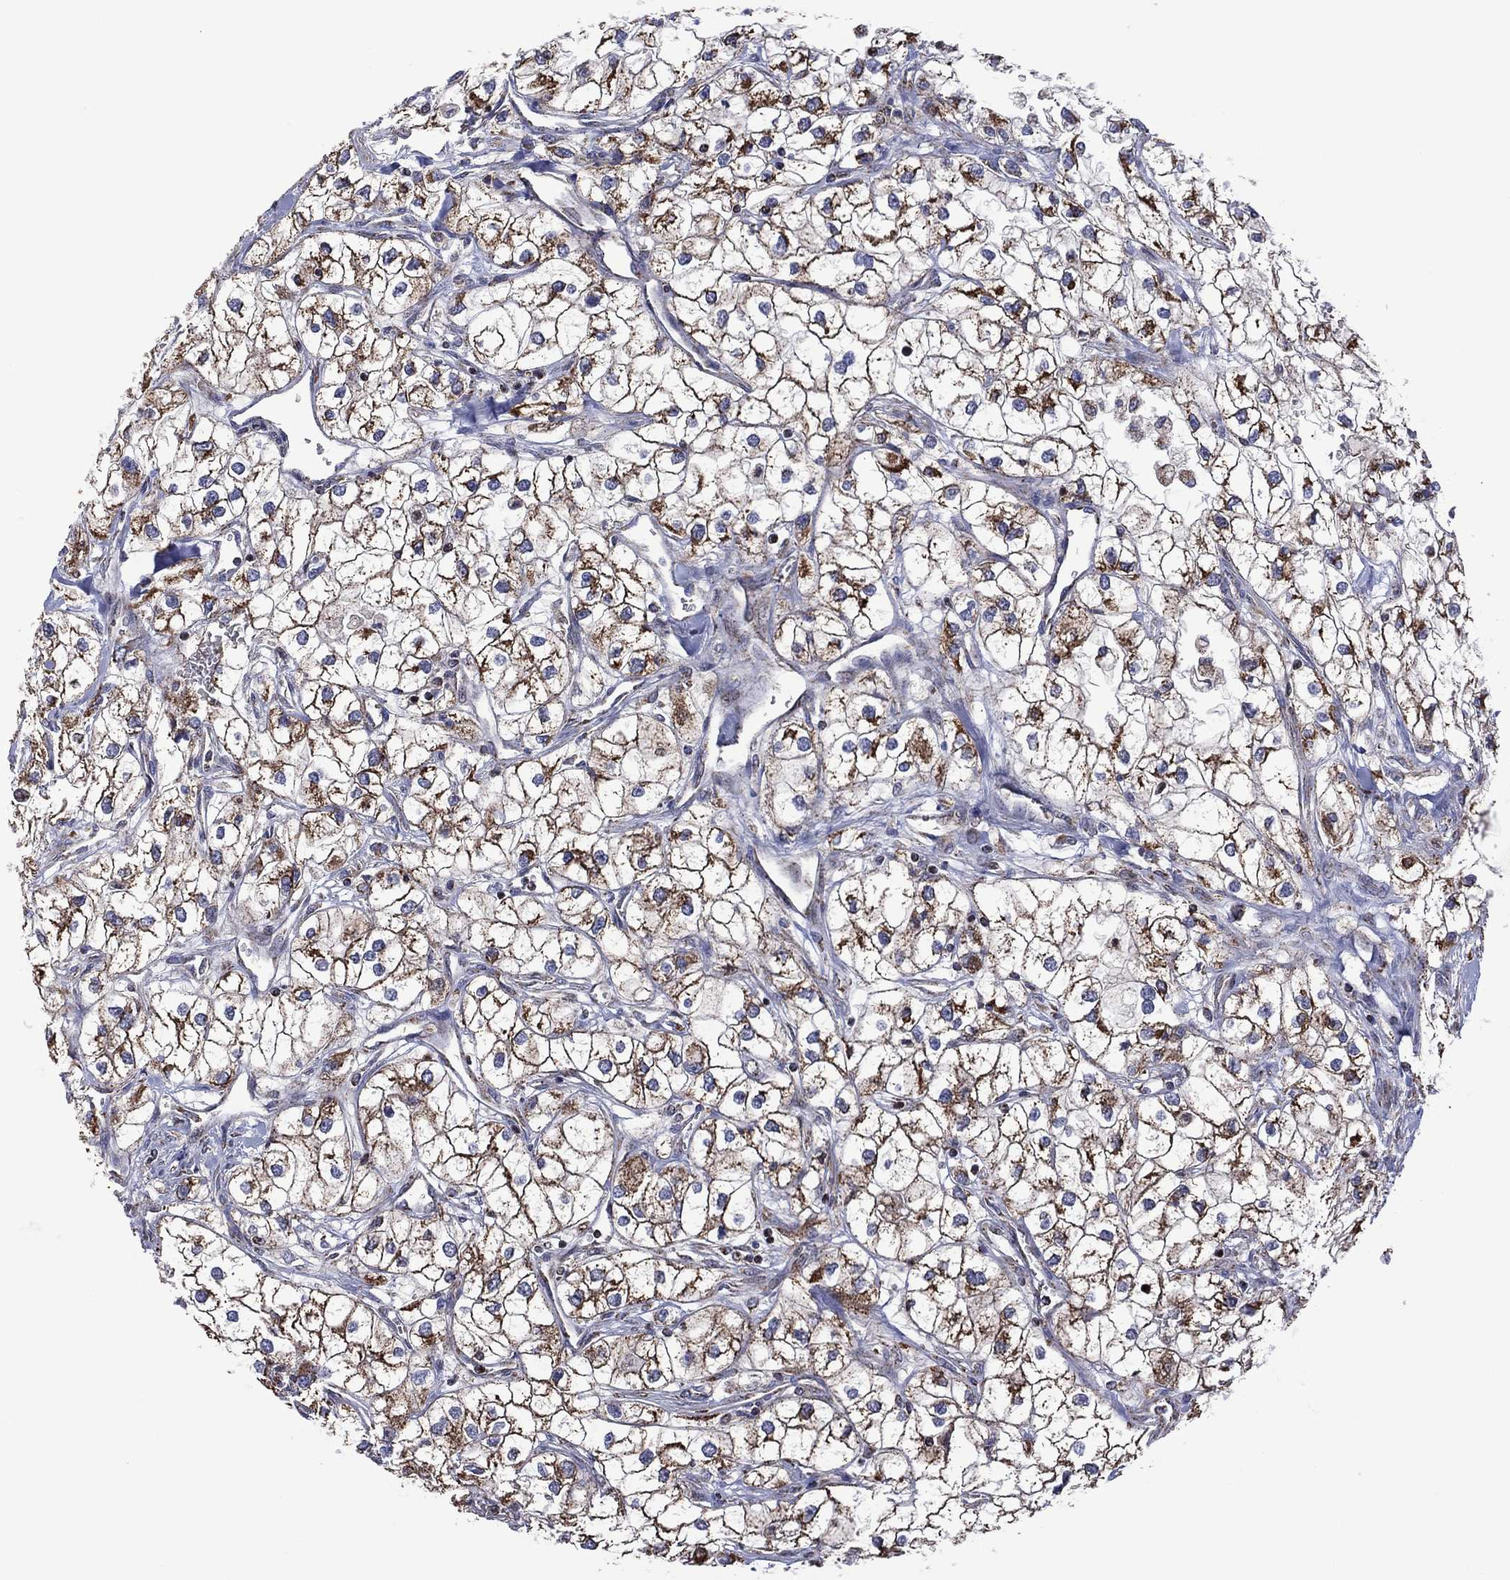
{"staining": {"intensity": "moderate", "quantity": ">75%", "location": "cytoplasmic/membranous"}, "tissue": "renal cancer", "cell_type": "Tumor cells", "image_type": "cancer", "snomed": [{"axis": "morphology", "description": "Adenocarcinoma, NOS"}, {"axis": "topography", "description": "Kidney"}], "caption": "Brown immunohistochemical staining in renal adenocarcinoma shows moderate cytoplasmic/membranous positivity in about >75% of tumor cells. (IHC, brightfield microscopy, high magnification).", "gene": "PIDD1", "patient": {"sex": "male", "age": 59}}